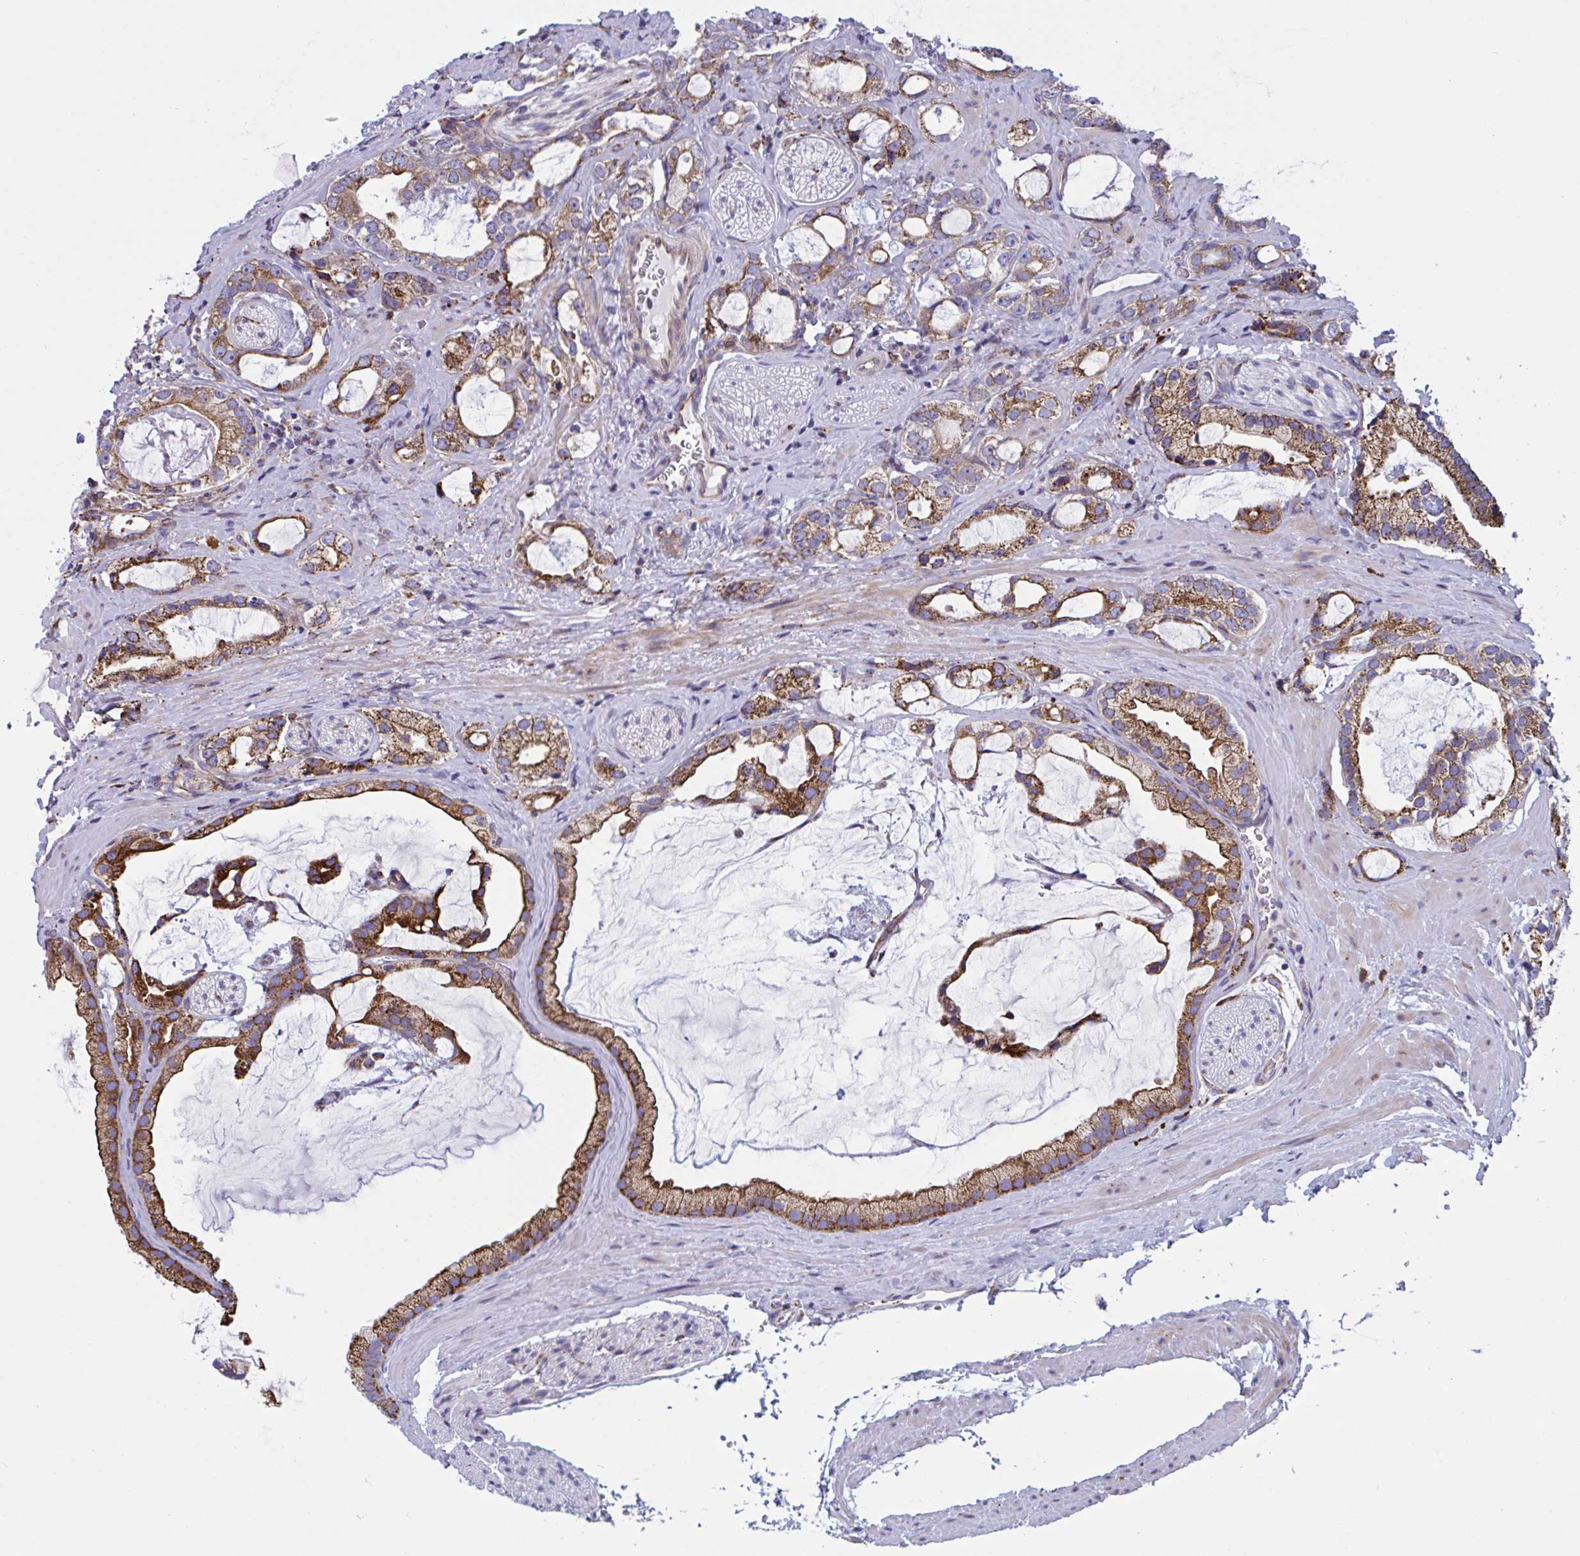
{"staining": {"intensity": "strong", "quantity": "25%-75%", "location": "cytoplasmic/membranous"}, "tissue": "prostate cancer", "cell_type": "Tumor cells", "image_type": "cancer", "snomed": [{"axis": "morphology", "description": "Adenocarcinoma, Medium grade"}, {"axis": "topography", "description": "Prostate"}], "caption": "IHC photomicrograph of neoplastic tissue: human prostate cancer (medium-grade adenocarcinoma) stained using immunohistochemistry displays high levels of strong protein expression localized specifically in the cytoplasmic/membranous of tumor cells, appearing as a cytoplasmic/membranous brown color.", "gene": "PEAK3", "patient": {"sex": "male", "age": 57}}